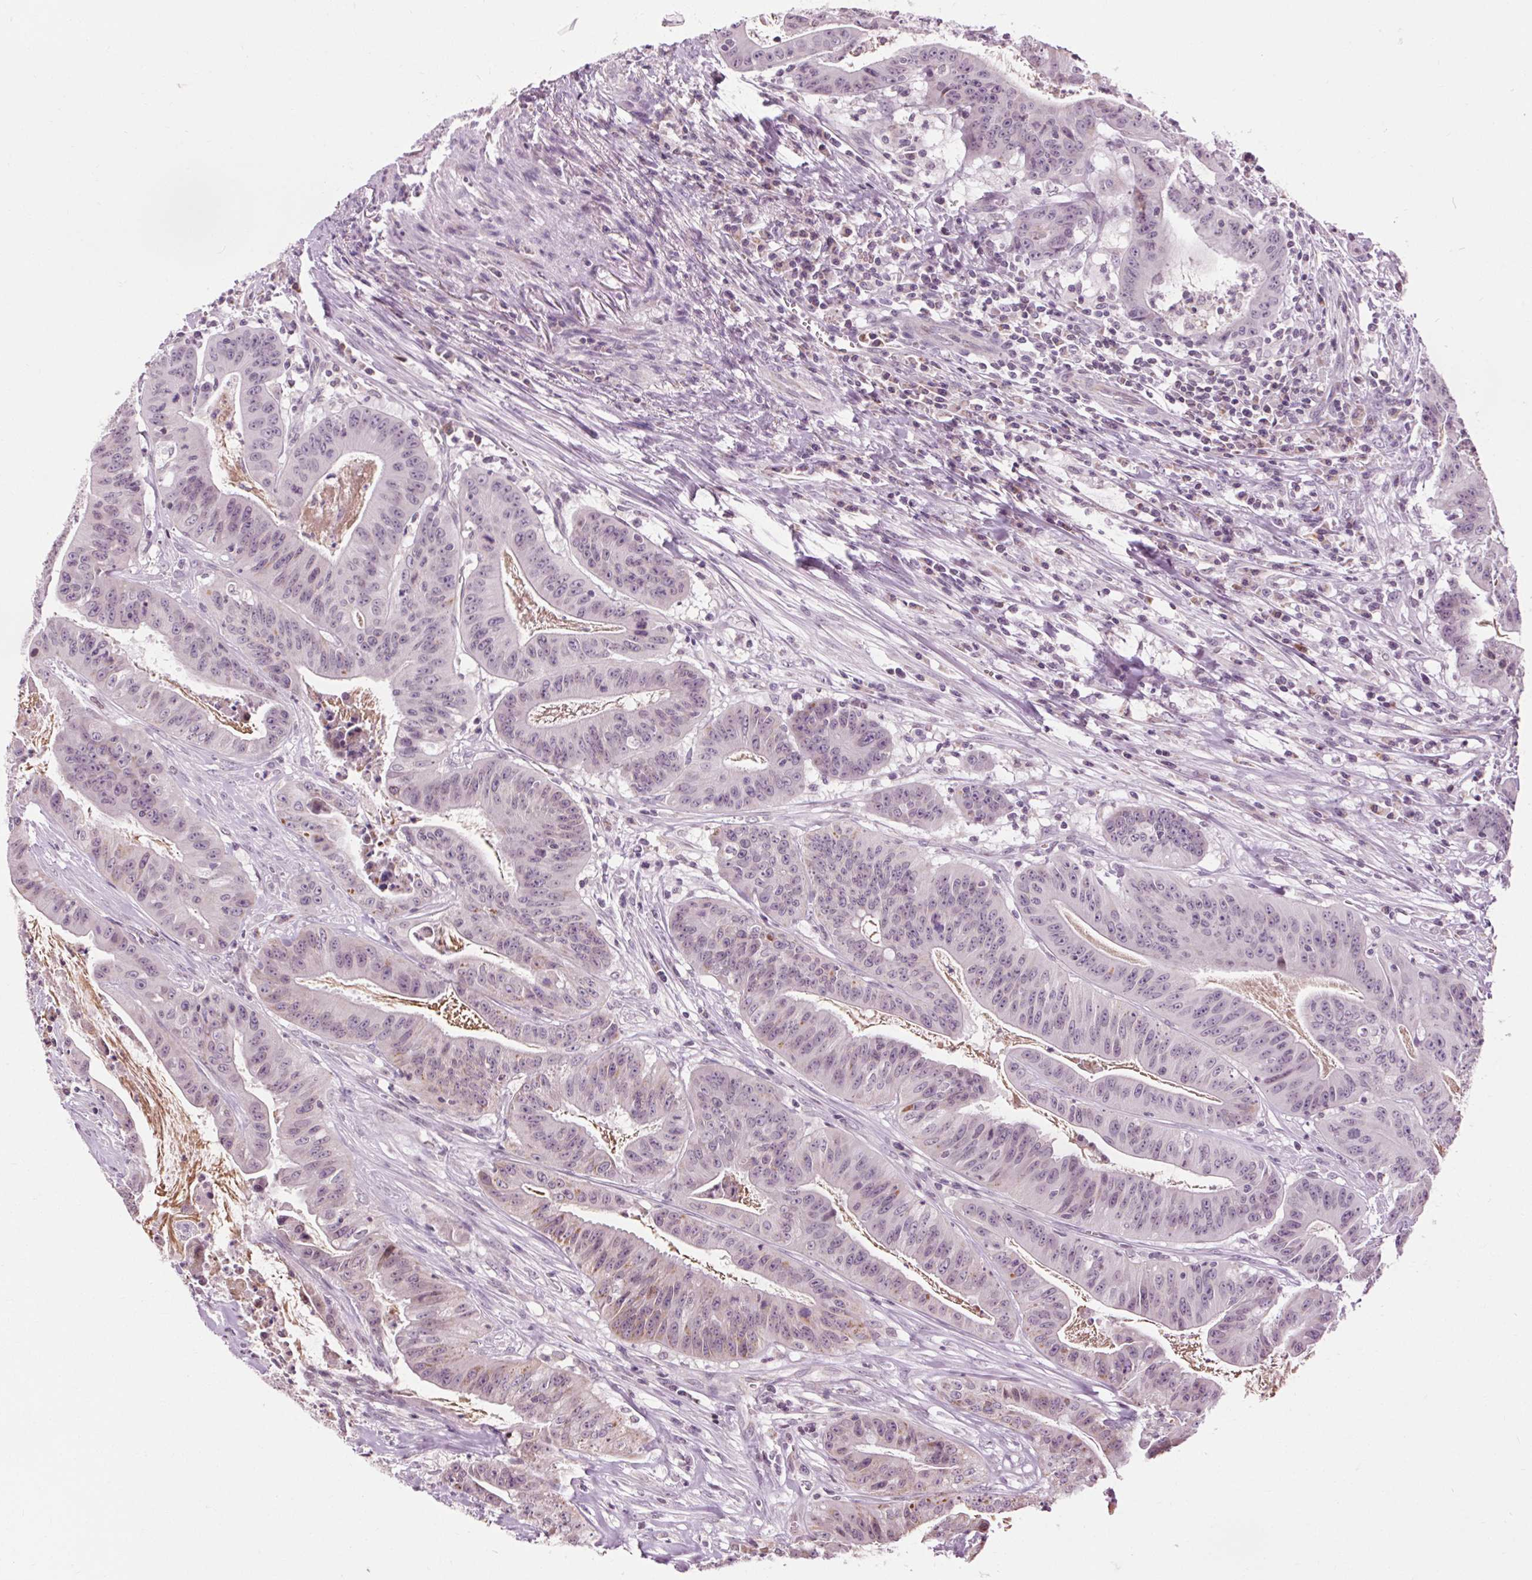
{"staining": {"intensity": "weak", "quantity": "<25%", "location": "cytoplasmic/membranous"}, "tissue": "colorectal cancer", "cell_type": "Tumor cells", "image_type": "cancer", "snomed": [{"axis": "morphology", "description": "Adenocarcinoma, NOS"}, {"axis": "topography", "description": "Colon"}], "caption": "Immunohistochemistry of human colorectal cancer (adenocarcinoma) demonstrates no staining in tumor cells.", "gene": "LFNG", "patient": {"sex": "male", "age": 33}}